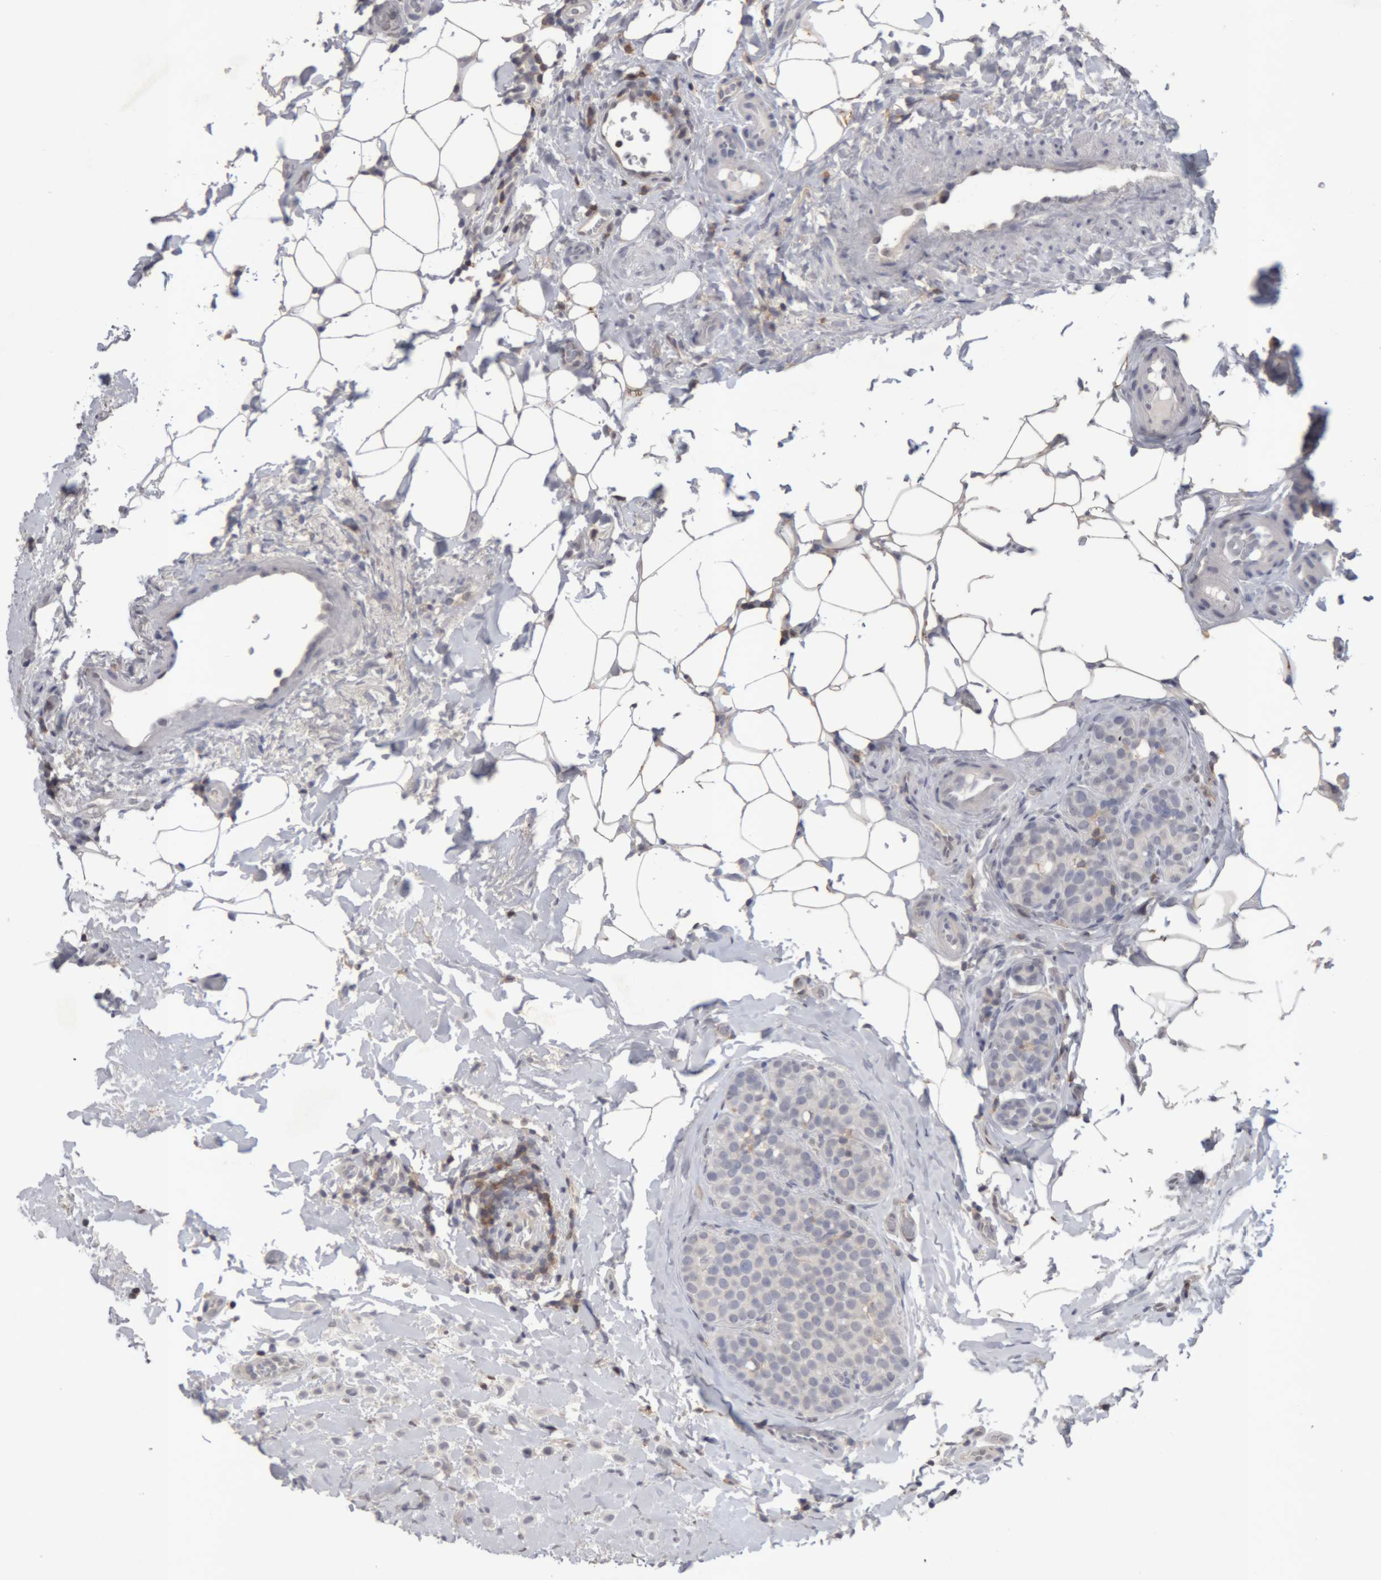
{"staining": {"intensity": "negative", "quantity": "none", "location": "none"}, "tissue": "breast cancer", "cell_type": "Tumor cells", "image_type": "cancer", "snomed": [{"axis": "morphology", "description": "Lobular carcinoma"}, {"axis": "topography", "description": "Breast"}], "caption": "The micrograph shows no staining of tumor cells in breast lobular carcinoma.", "gene": "NFATC2", "patient": {"sex": "female", "age": 50}}